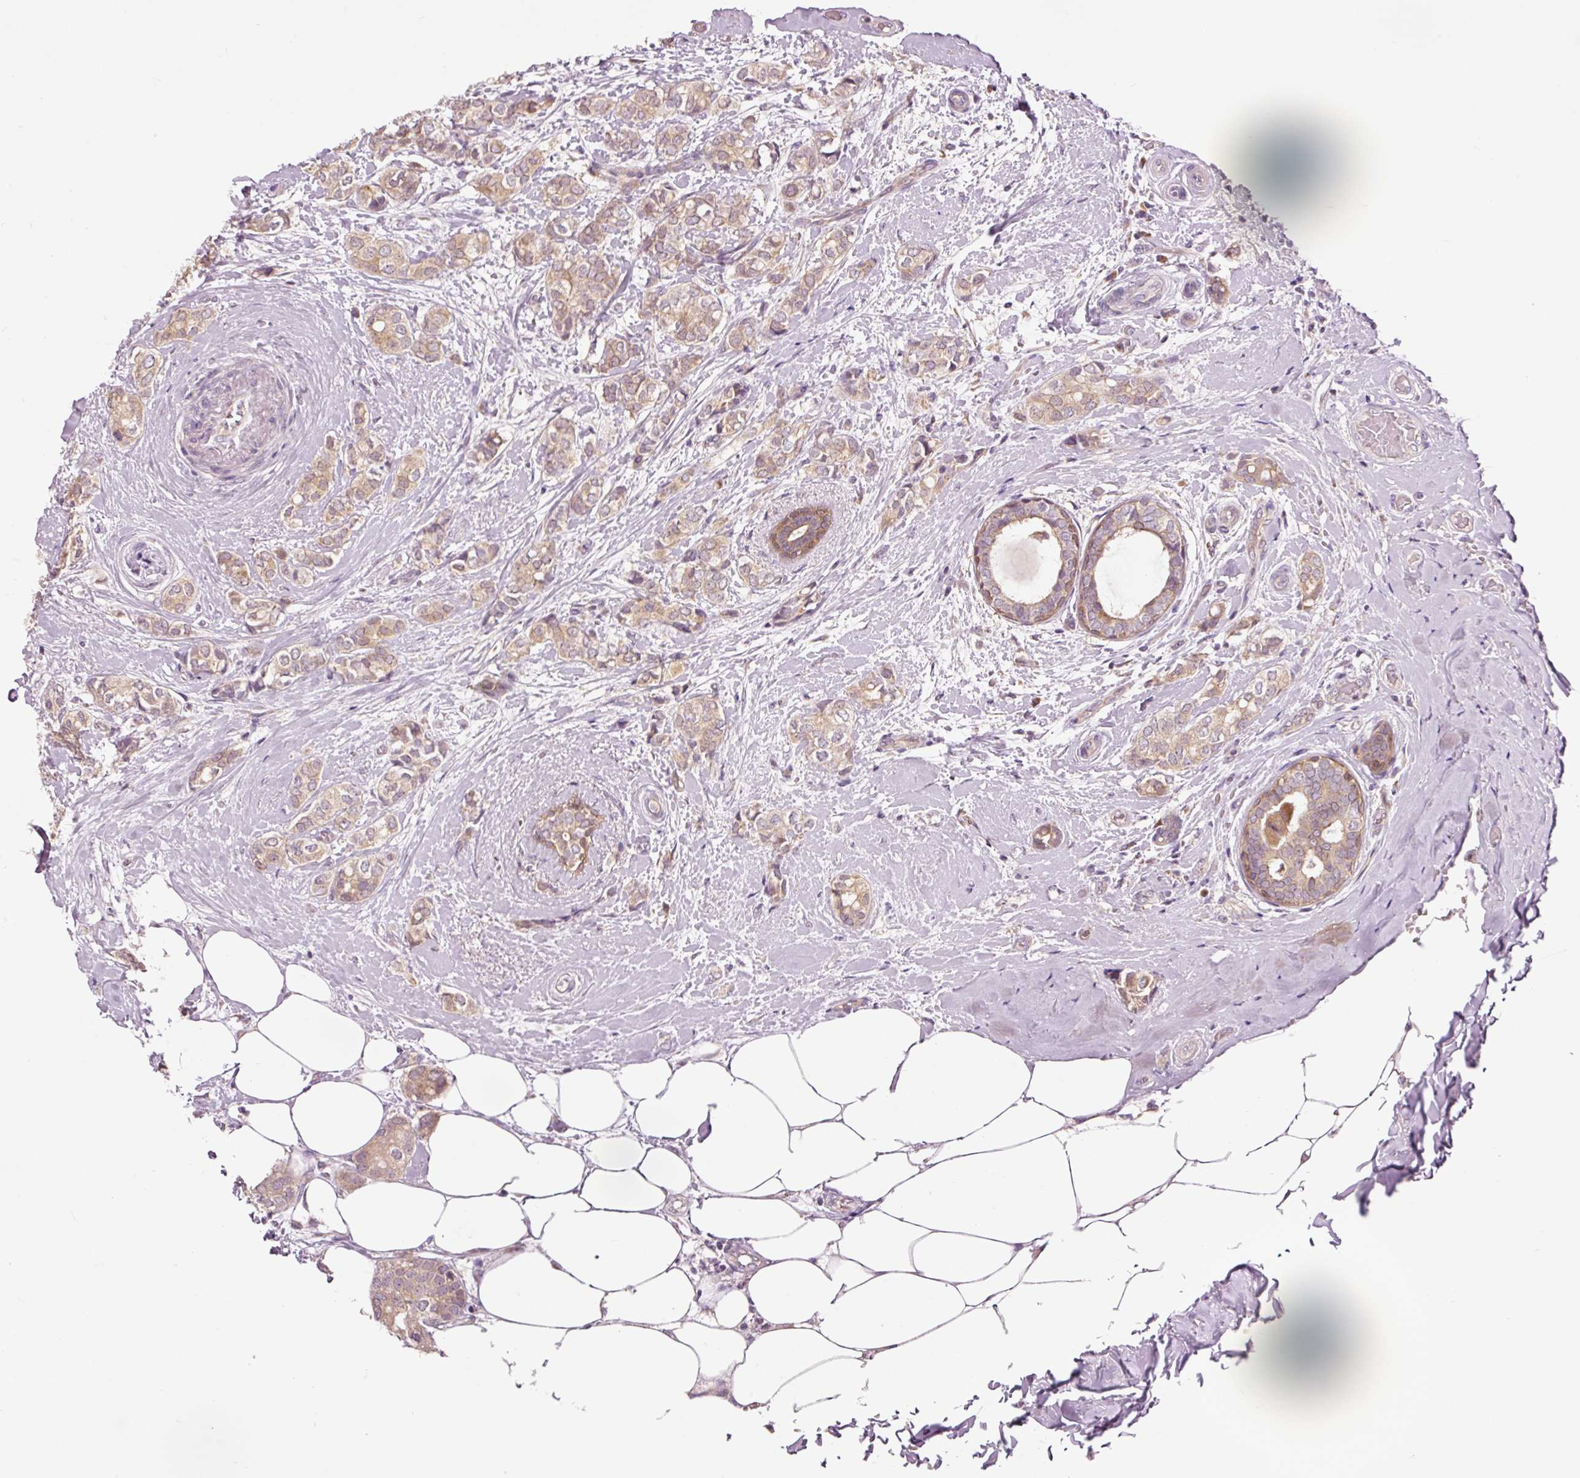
{"staining": {"intensity": "weak", "quantity": ">75%", "location": "cytoplasmic/membranous"}, "tissue": "breast cancer", "cell_type": "Tumor cells", "image_type": "cancer", "snomed": [{"axis": "morphology", "description": "Duct carcinoma"}, {"axis": "topography", "description": "Breast"}], "caption": "Immunohistochemistry (IHC) staining of breast intraductal carcinoma, which reveals low levels of weak cytoplasmic/membranous staining in about >75% of tumor cells indicating weak cytoplasmic/membranous protein positivity. The staining was performed using DAB (3,3'-diaminobenzidine) (brown) for protein detection and nuclei were counterstained in hematoxylin (blue).", "gene": "PRDX5", "patient": {"sex": "female", "age": 73}}